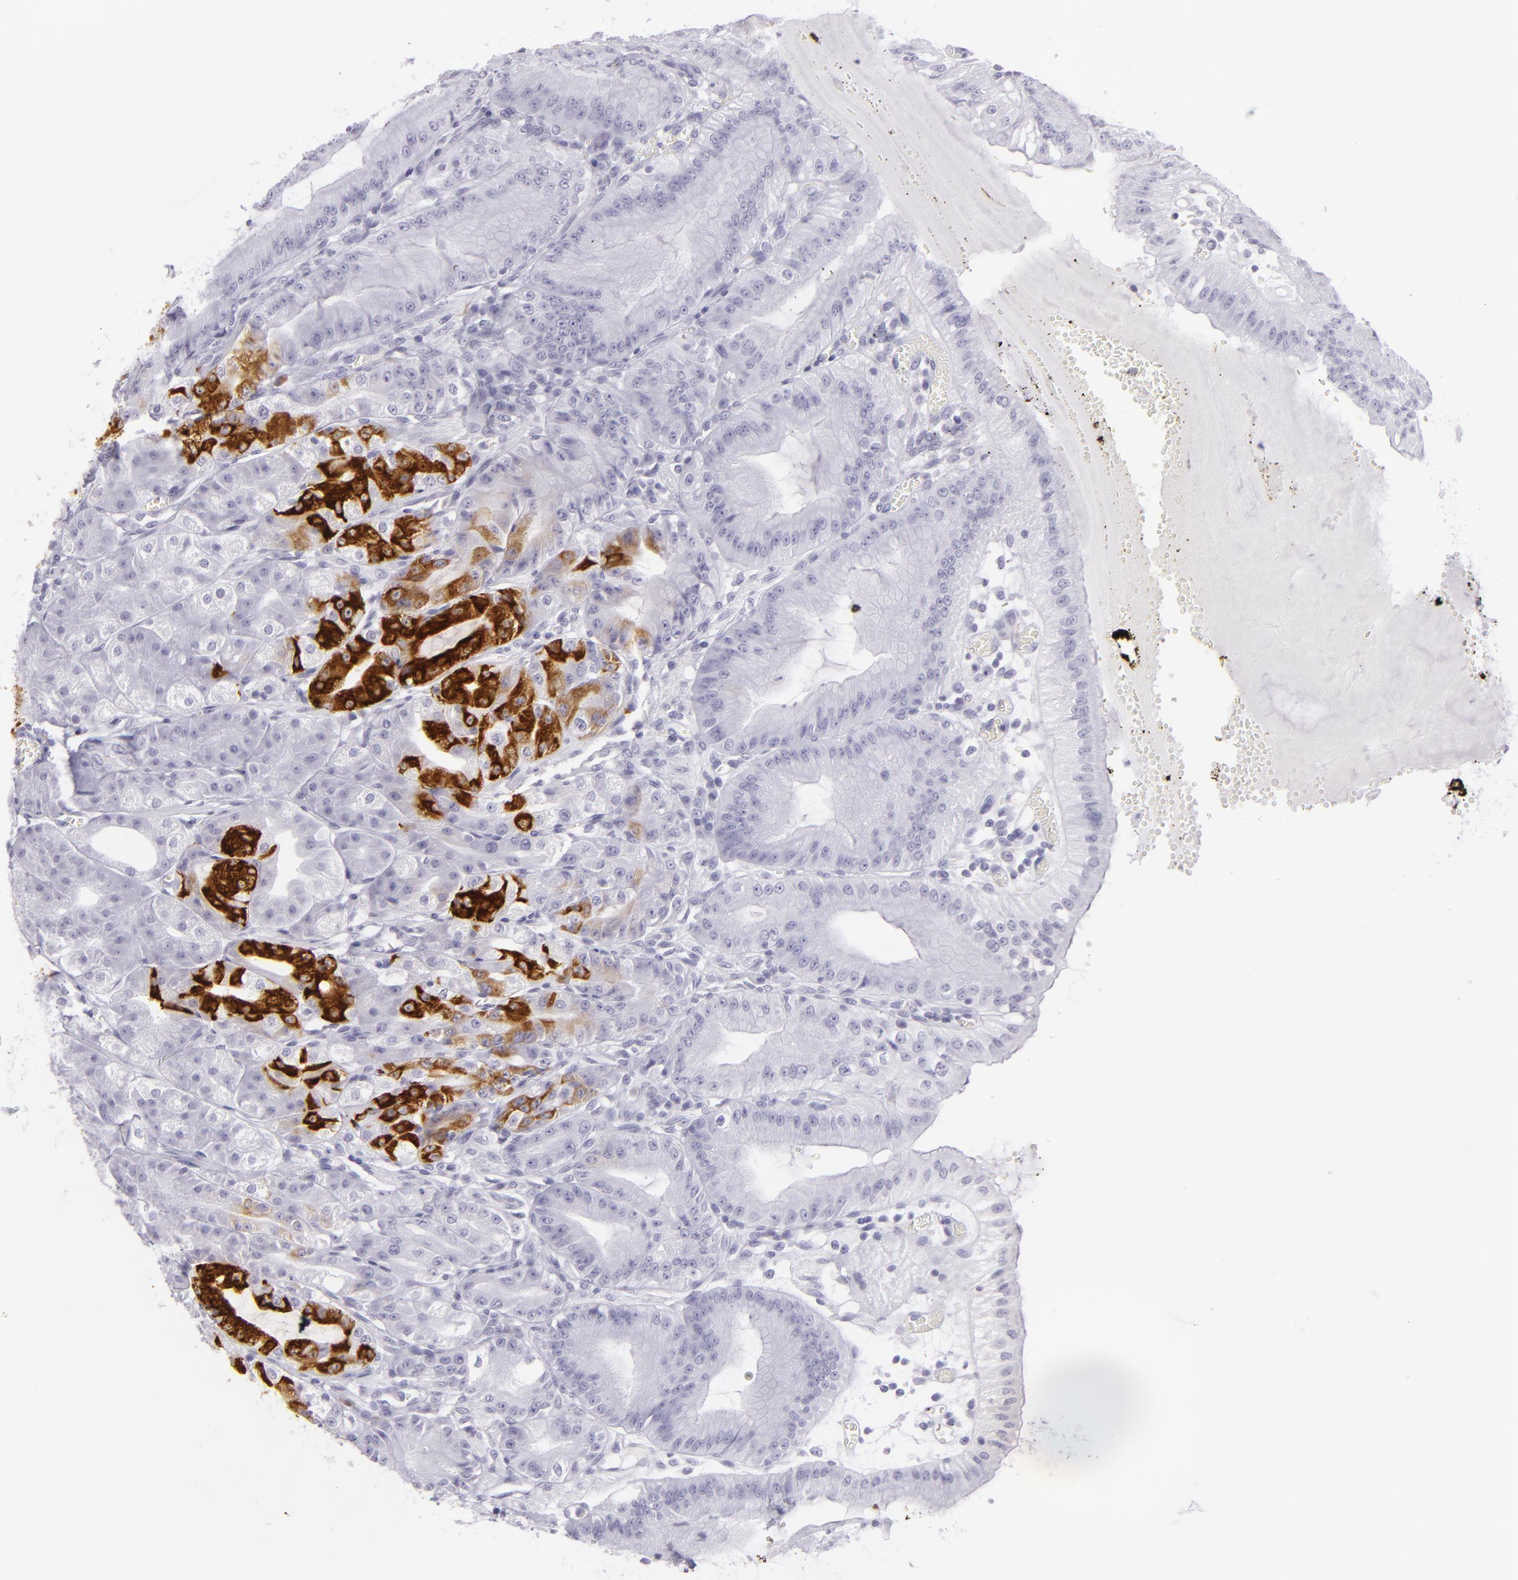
{"staining": {"intensity": "strong", "quantity": "25%-75%", "location": "cytoplasmic/membranous"}, "tissue": "stomach", "cell_type": "Glandular cells", "image_type": "normal", "snomed": [{"axis": "morphology", "description": "Normal tissue, NOS"}, {"axis": "topography", "description": "Stomach, lower"}], "caption": "Benign stomach was stained to show a protein in brown. There is high levels of strong cytoplasmic/membranous staining in about 25%-75% of glandular cells.", "gene": "MUC6", "patient": {"sex": "male", "age": 71}}